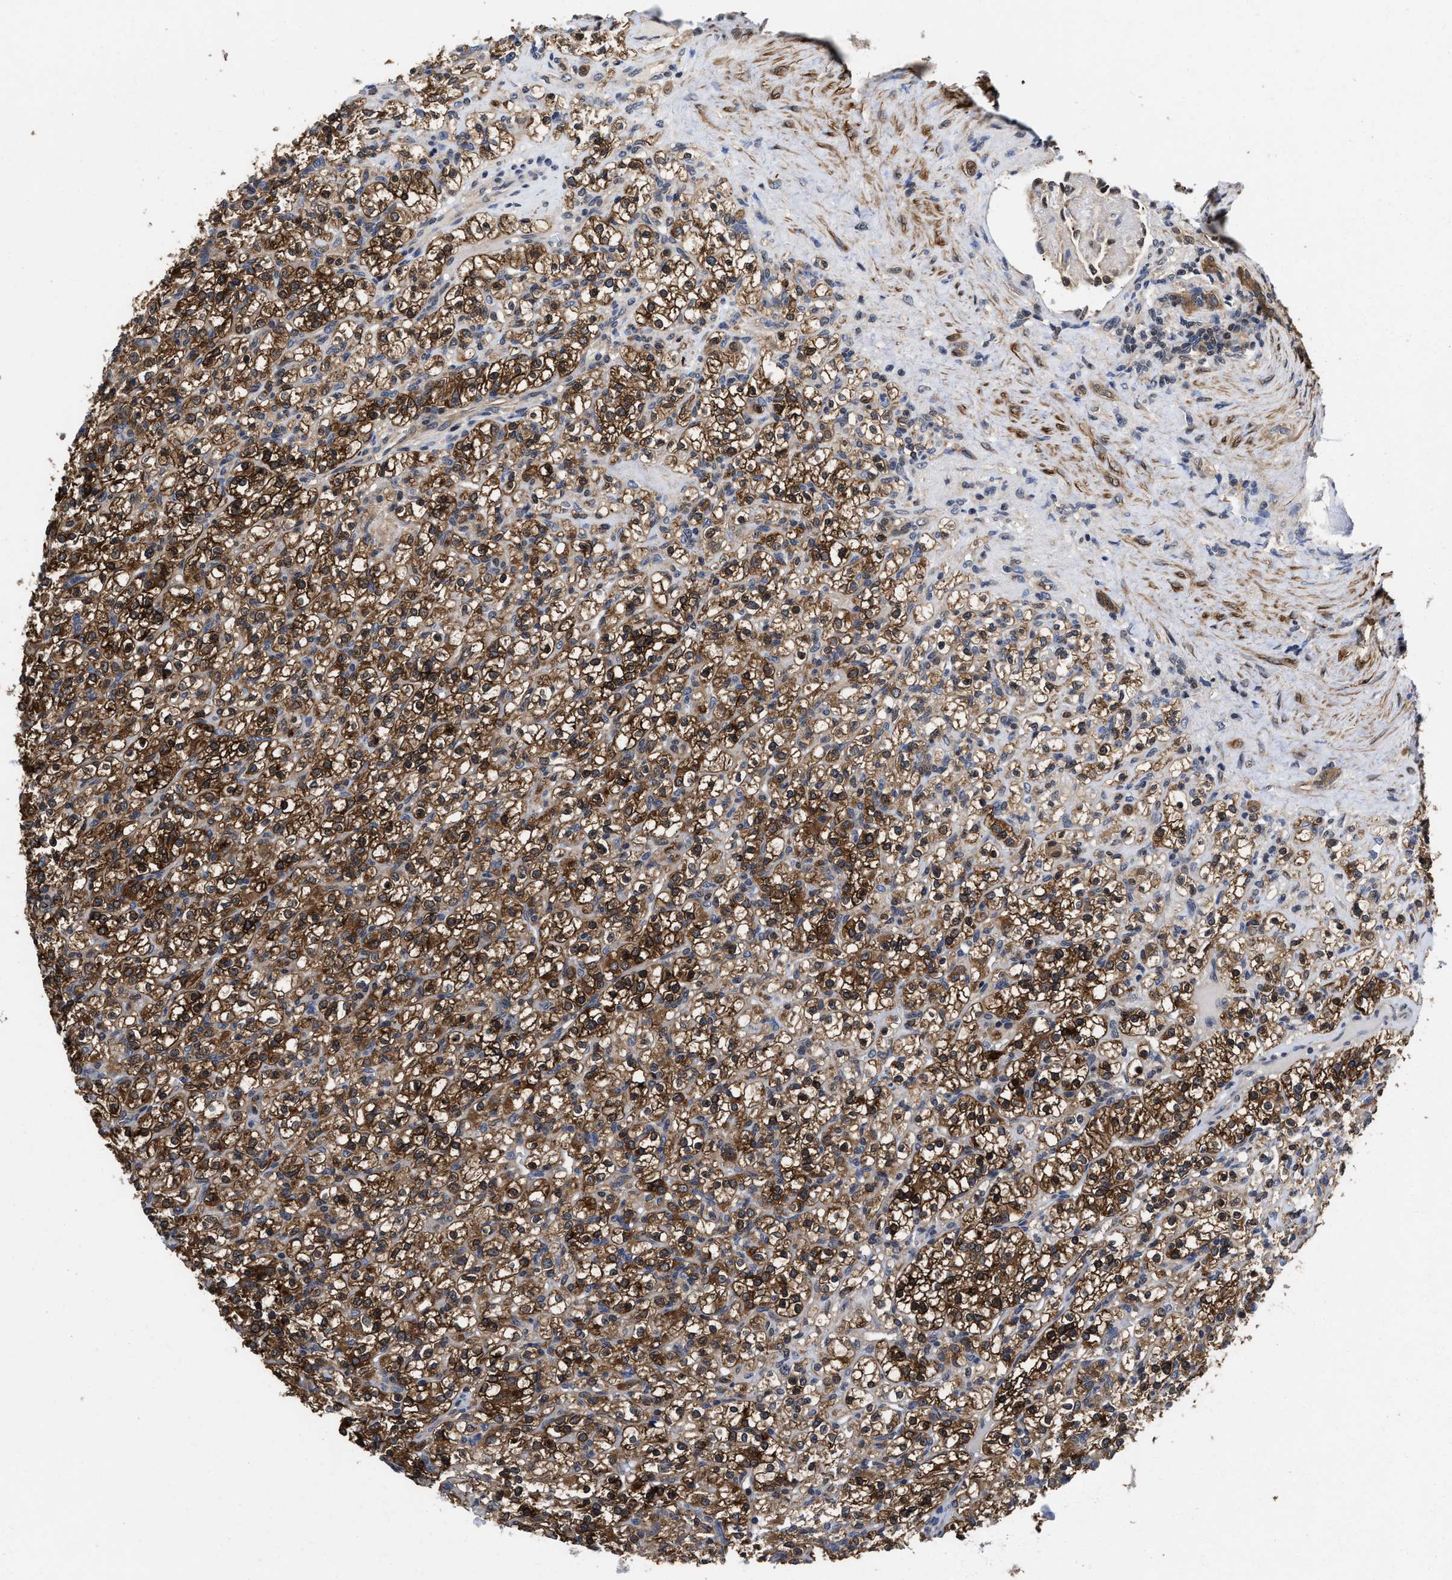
{"staining": {"intensity": "moderate", "quantity": ">75%", "location": "cytoplasmic/membranous,nuclear"}, "tissue": "renal cancer", "cell_type": "Tumor cells", "image_type": "cancer", "snomed": [{"axis": "morphology", "description": "Normal tissue, NOS"}, {"axis": "morphology", "description": "Adenocarcinoma, NOS"}, {"axis": "topography", "description": "Kidney"}], "caption": "This histopathology image exhibits immunohistochemistry (IHC) staining of human renal cancer (adenocarcinoma), with medium moderate cytoplasmic/membranous and nuclear positivity in about >75% of tumor cells.", "gene": "KIF12", "patient": {"sex": "female", "age": 72}}